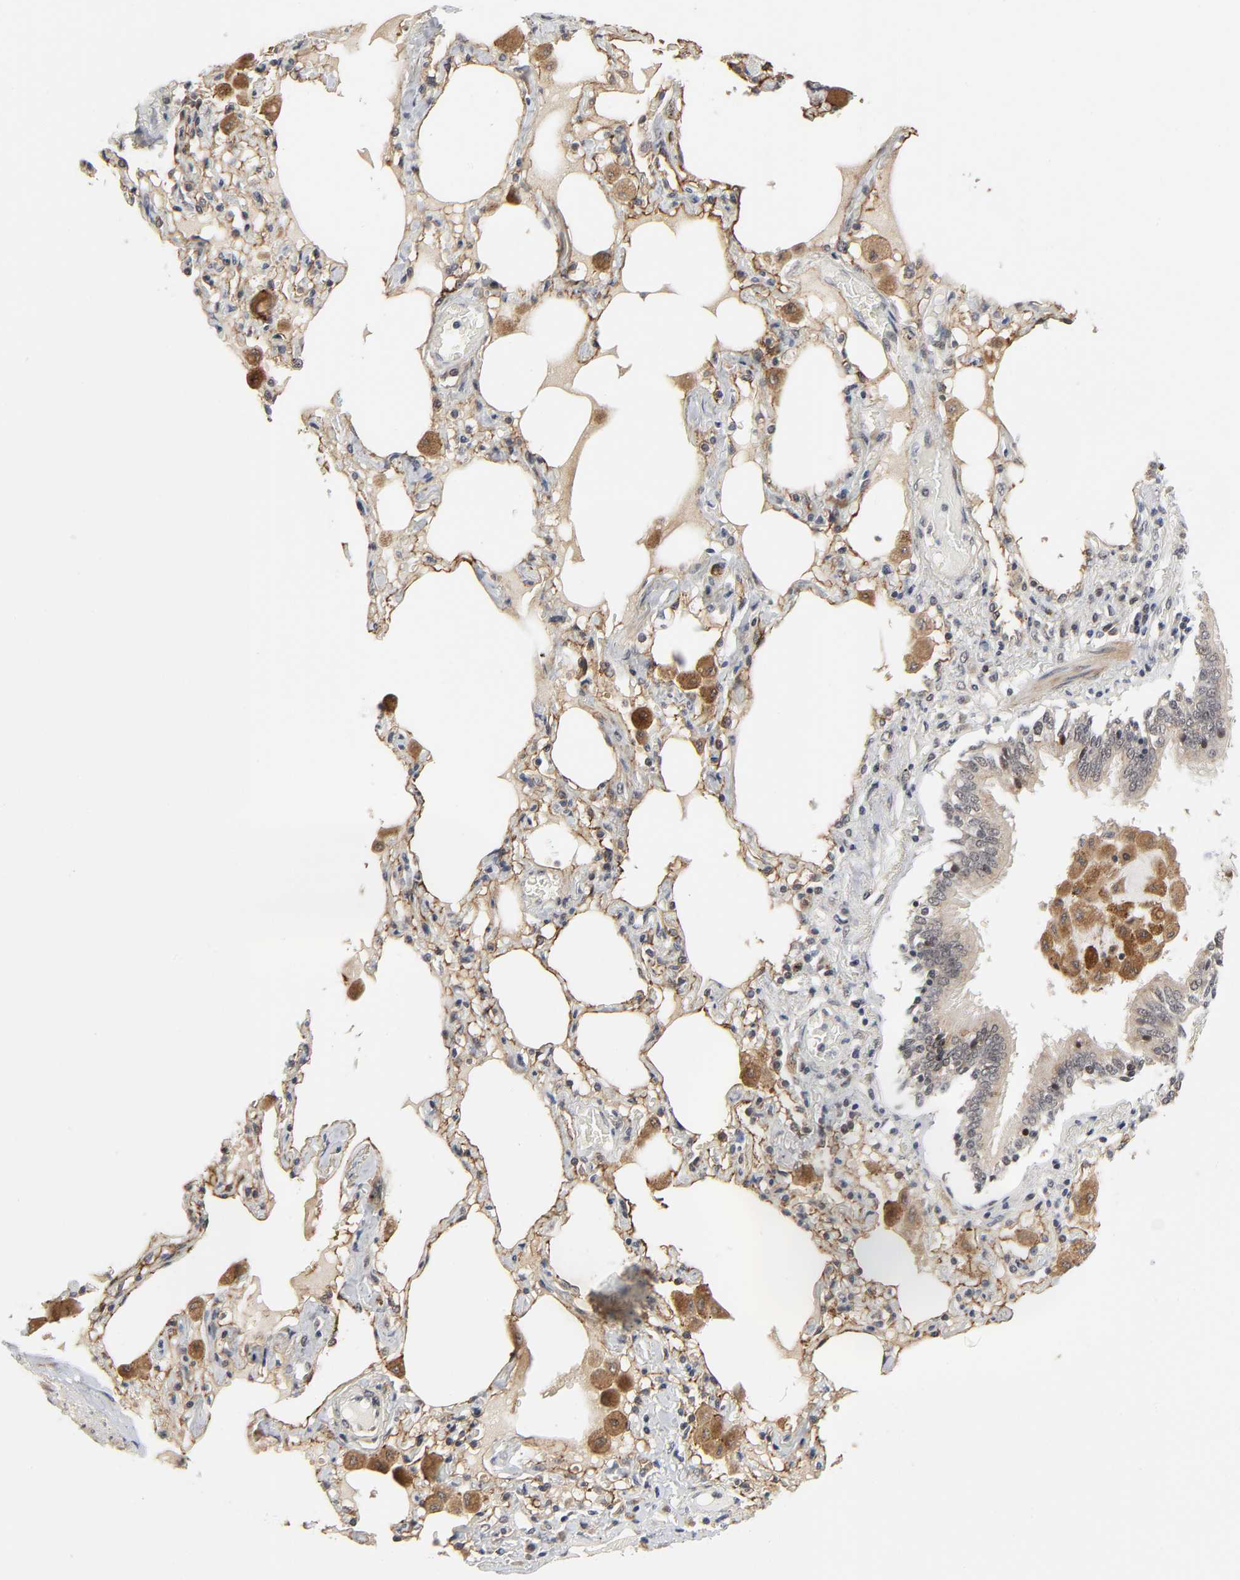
{"staining": {"intensity": "strong", "quantity": ">75%", "location": "nuclear"}, "tissue": "bronchus", "cell_type": "Respiratory epithelial cells", "image_type": "normal", "snomed": [{"axis": "morphology", "description": "Normal tissue, NOS"}, {"axis": "morphology", "description": "Squamous cell carcinoma, NOS"}, {"axis": "topography", "description": "Bronchus"}, {"axis": "topography", "description": "Lung"}], "caption": "A brown stain labels strong nuclear expression of a protein in respiratory epithelial cells of benign human bronchus. (IHC, brightfield microscopy, high magnification).", "gene": "ZKSCAN8", "patient": {"sex": "female", "age": 47}}